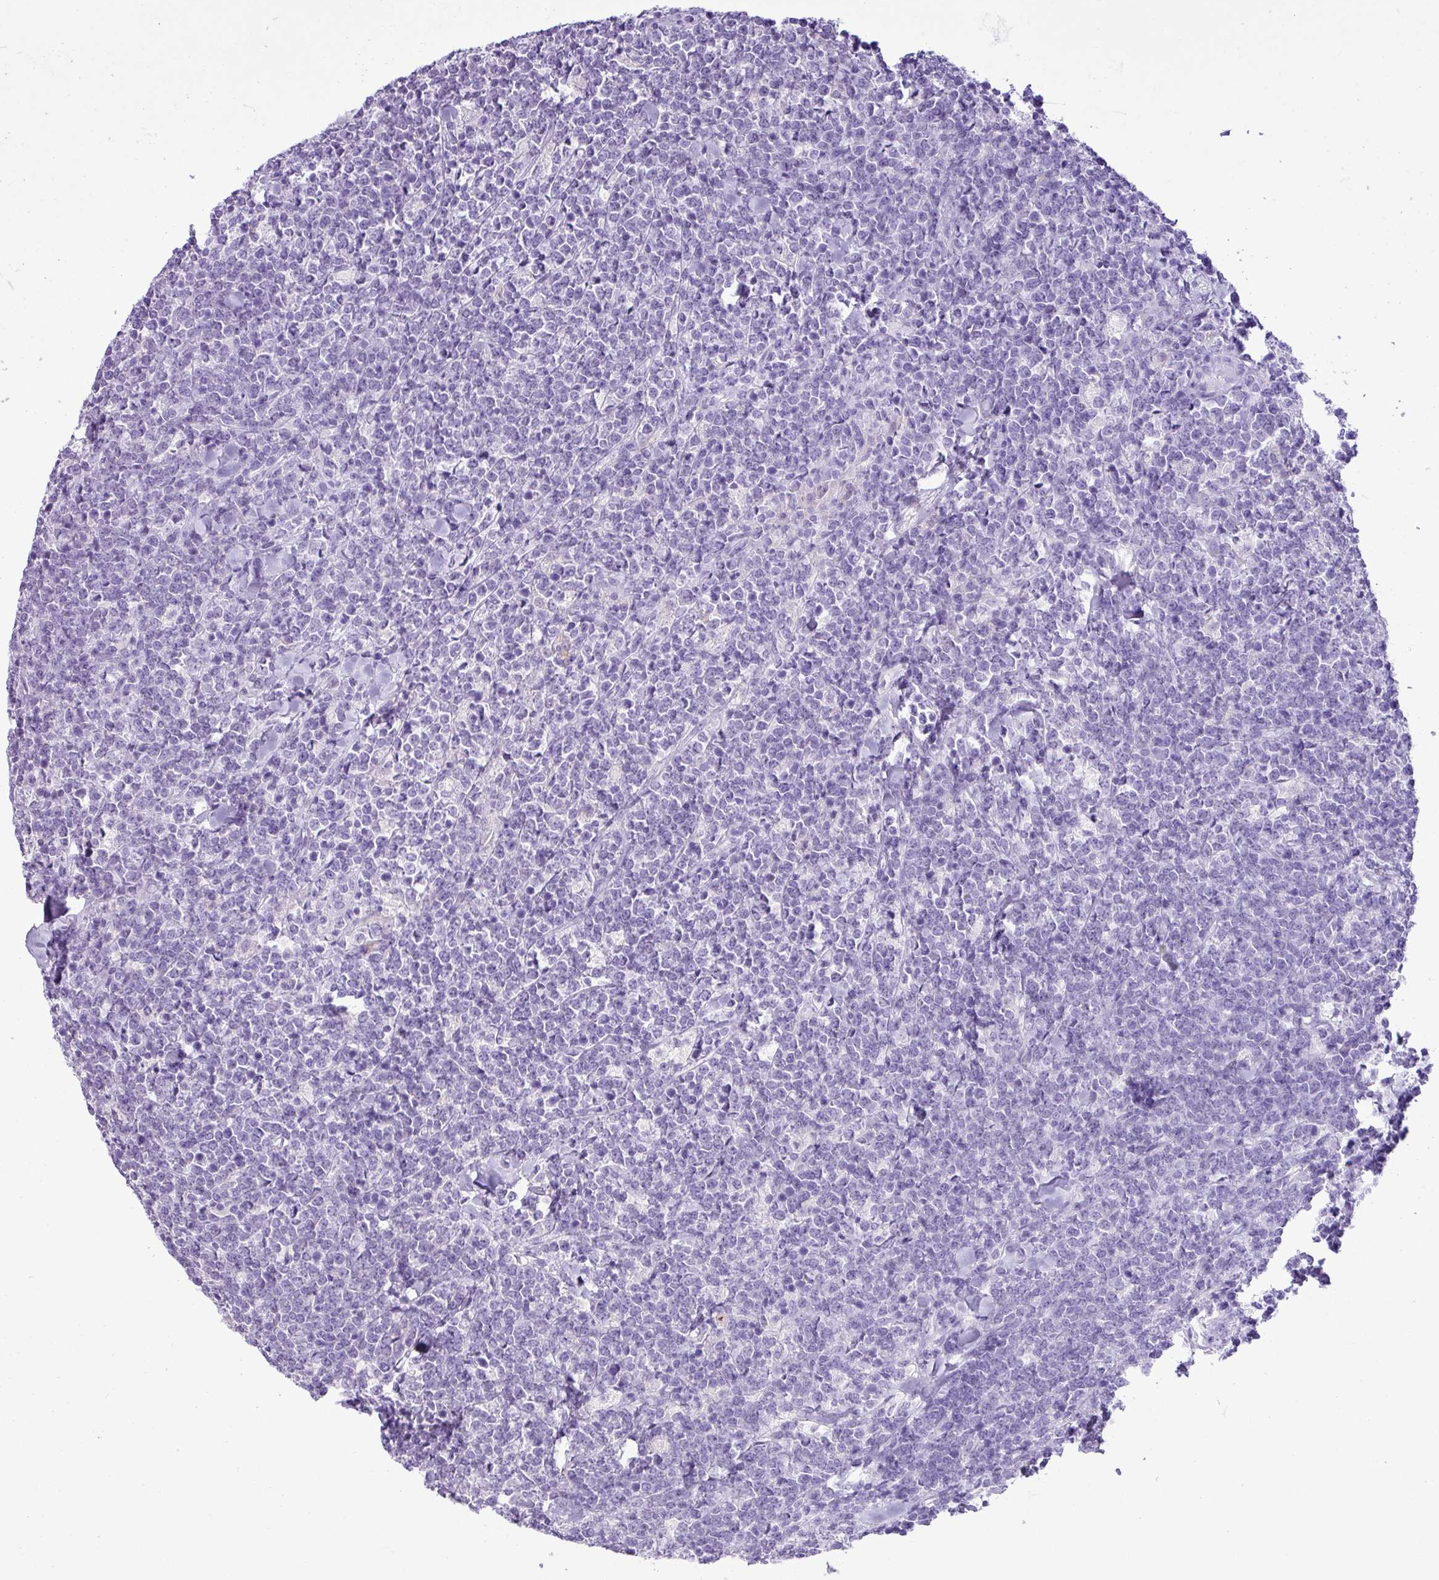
{"staining": {"intensity": "negative", "quantity": "none", "location": "none"}, "tissue": "lymphoma", "cell_type": "Tumor cells", "image_type": "cancer", "snomed": [{"axis": "morphology", "description": "Malignant lymphoma, non-Hodgkin's type, High grade"}, {"axis": "topography", "description": "Small intestine"}, {"axis": "topography", "description": "Colon"}], "caption": "Malignant lymphoma, non-Hodgkin's type (high-grade) was stained to show a protein in brown. There is no significant expression in tumor cells.", "gene": "ZSCAN5A", "patient": {"sex": "male", "age": 8}}